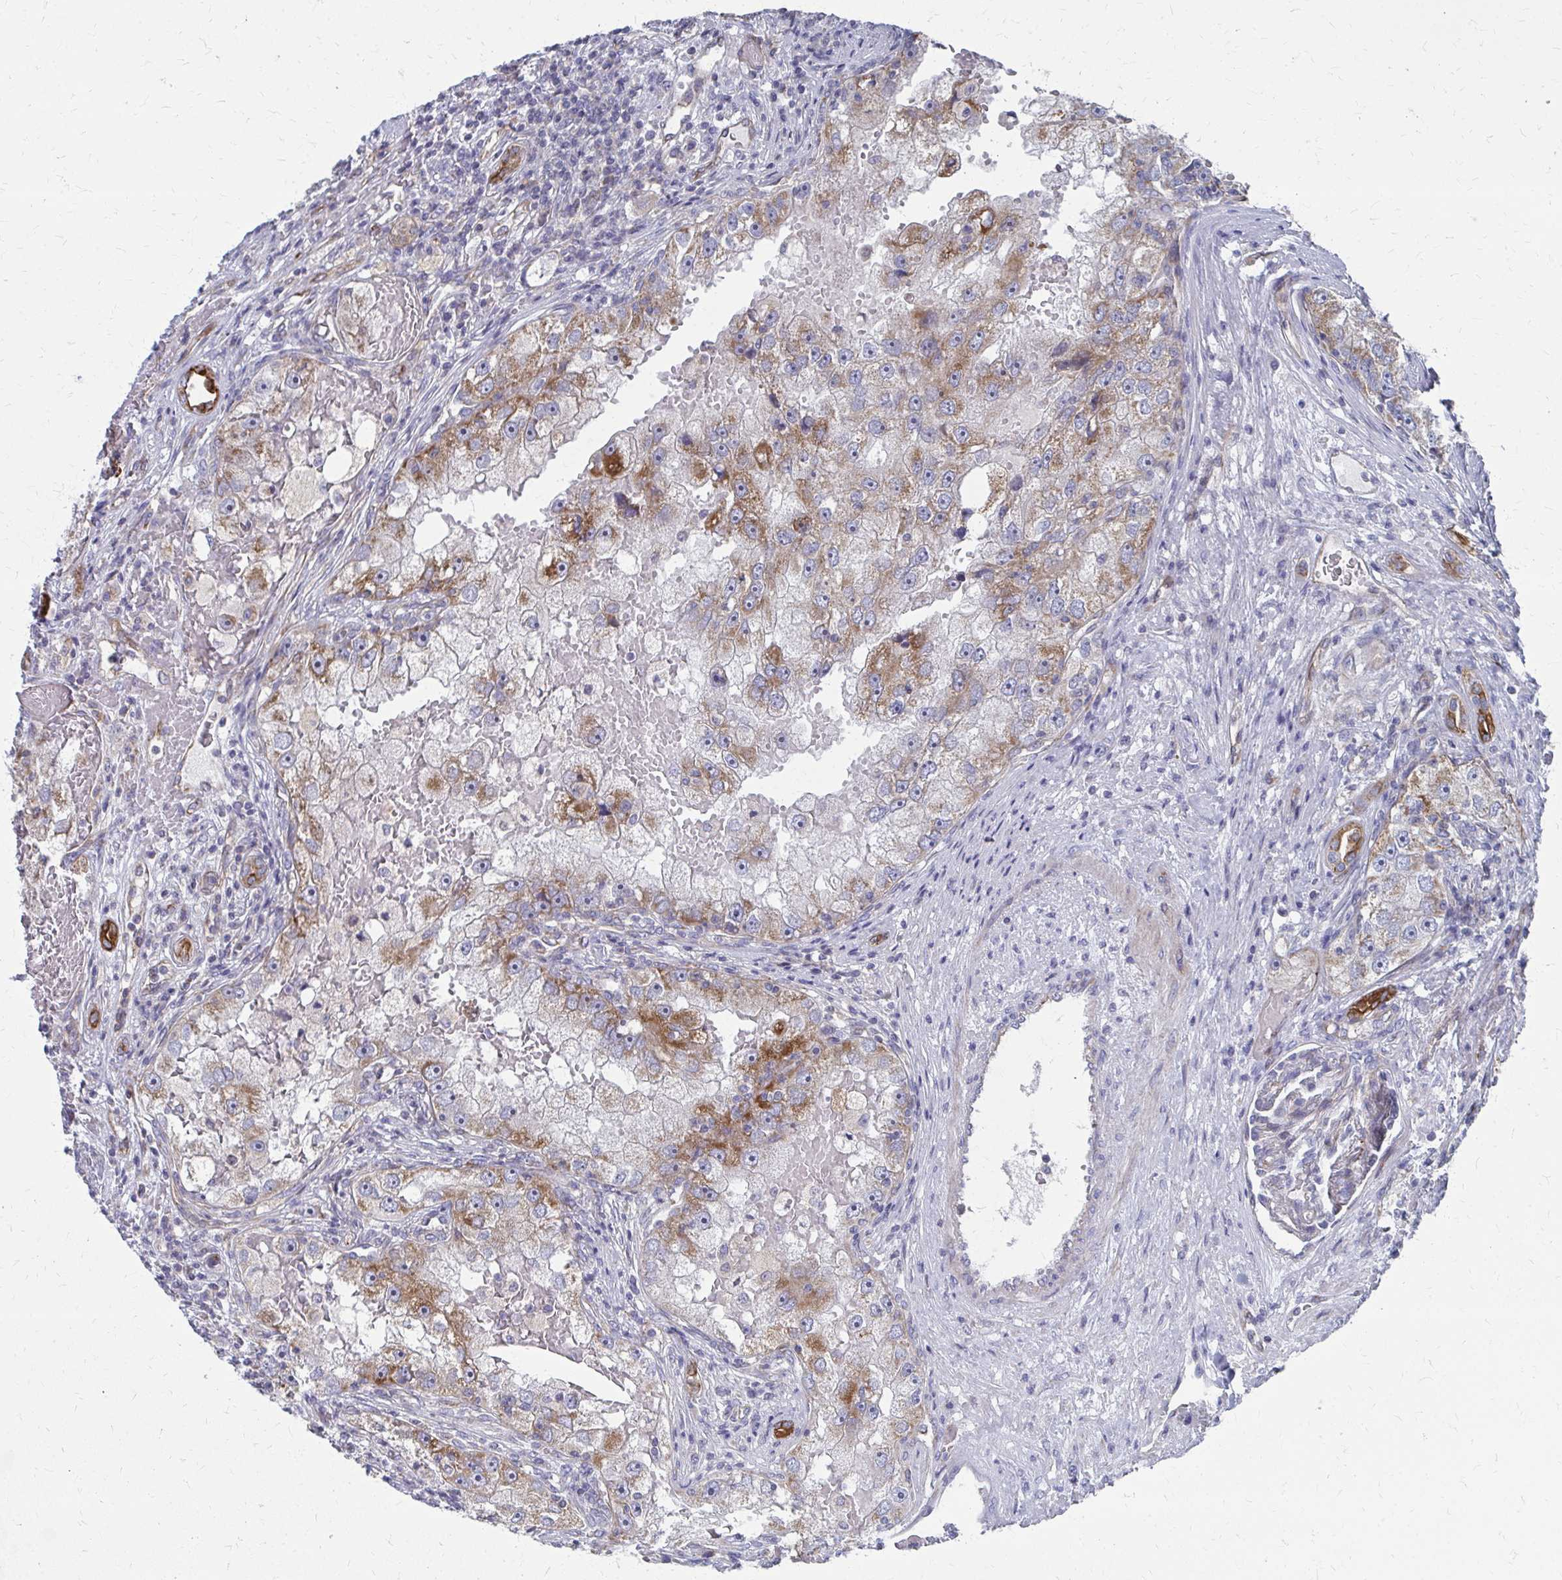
{"staining": {"intensity": "moderate", "quantity": "25%-75%", "location": "cytoplasmic/membranous"}, "tissue": "renal cancer", "cell_type": "Tumor cells", "image_type": "cancer", "snomed": [{"axis": "morphology", "description": "Adenocarcinoma, NOS"}, {"axis": "topography", "description": "Kidney"}], "caption": "High-magnification brightfield microscopy of renal cancer (adenocarcinoma) stained with DAB (3,3'-diaminobenzidine) (brown) and counterstained with hematoxylin (blue). tumor cells exhibit moderate cytoplasmic/membranous staining is seen in about25%-75% of cells.", "gene": "FAHD1", "patient": {"sex": "male", "age": 63}}